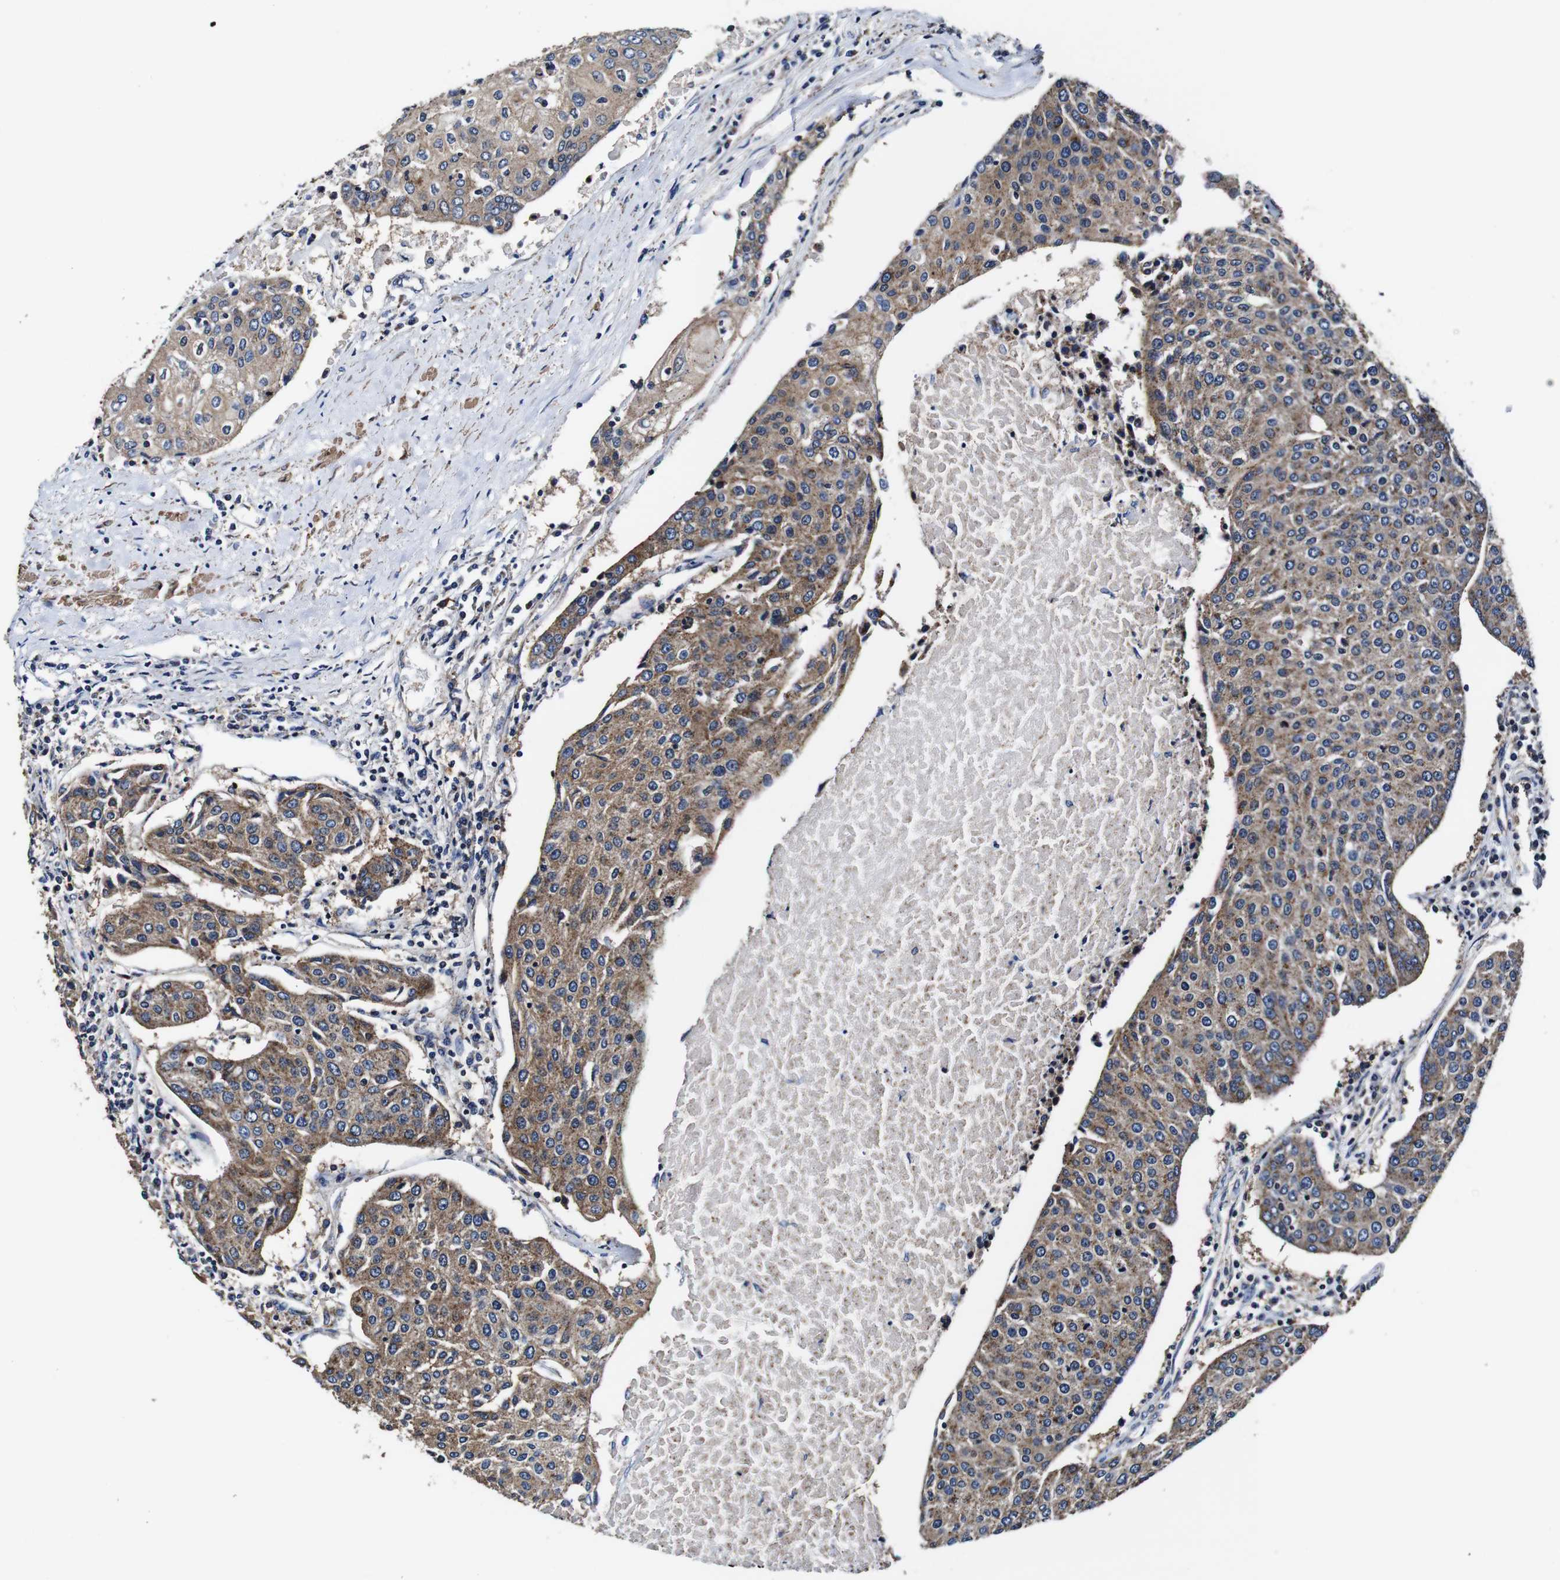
{"staining": {"intensity": "moderate", "quantity": ">75%", "location": "cytoplasmic/membranous"}, "tissue": "urothelial cancer", "cell_type": "Tumor cells", "image_type": "cancer", "snomed": [{"axis": "morphology", "description": "Urothelial carcinoma, High grade"}, {"axis": "topography", "description": "Urinary bladder"}], "caption": "This micrograph exhibits immunohistochemistry (IHC) staining of human urothelial cancer, with medium moderate cytoplasmic/membranous positivity in about >75% of tumor cells.", "gene": "PDCD6IP", "patient": {"sex": "female", "age": 85}}